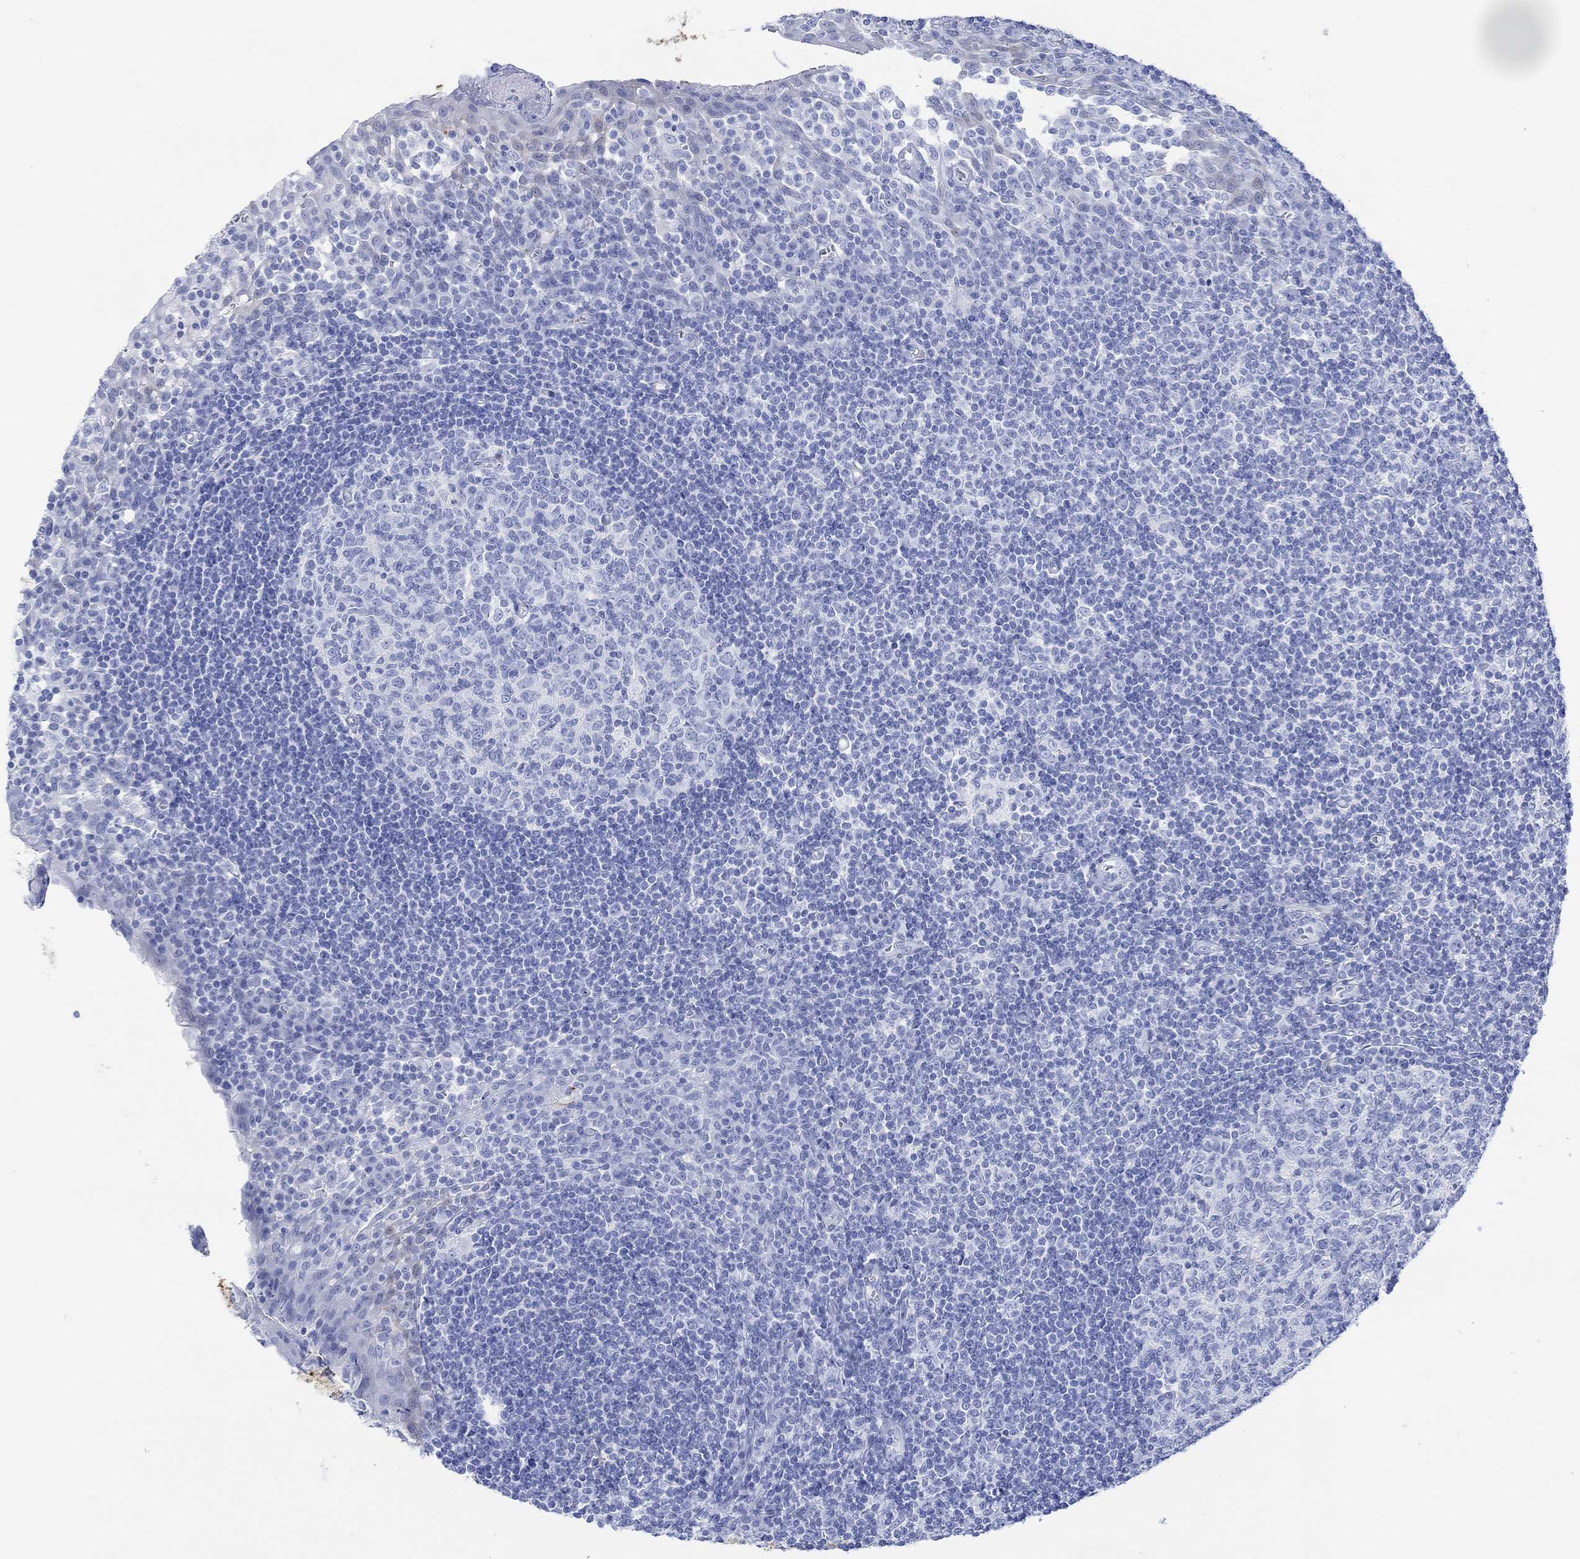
{"staining": {"intensity": "negative", "quantity": "none", "location": "none"}, "tissue": "tonsil", "cell_type": "Germinal center cells", "image_type": "normal", "snomed": [{"axis": "morphology", "description": "Normal tissue, NOS"}, {"axis": "topography", "description": "Tonsil"}], "caption": "This is a photomicrograph of immunohistochemistry (IHC) staining of normal tonsil, which shows no positivity in germinal center cells. The staining was performed using DAB to visualize the protein expression in brown, while the nuclei were stained in blue with hematoxylin (Magnification: 20x).", "gene": "TPPP3", "patient": {"sex": "female", "age": 13}}